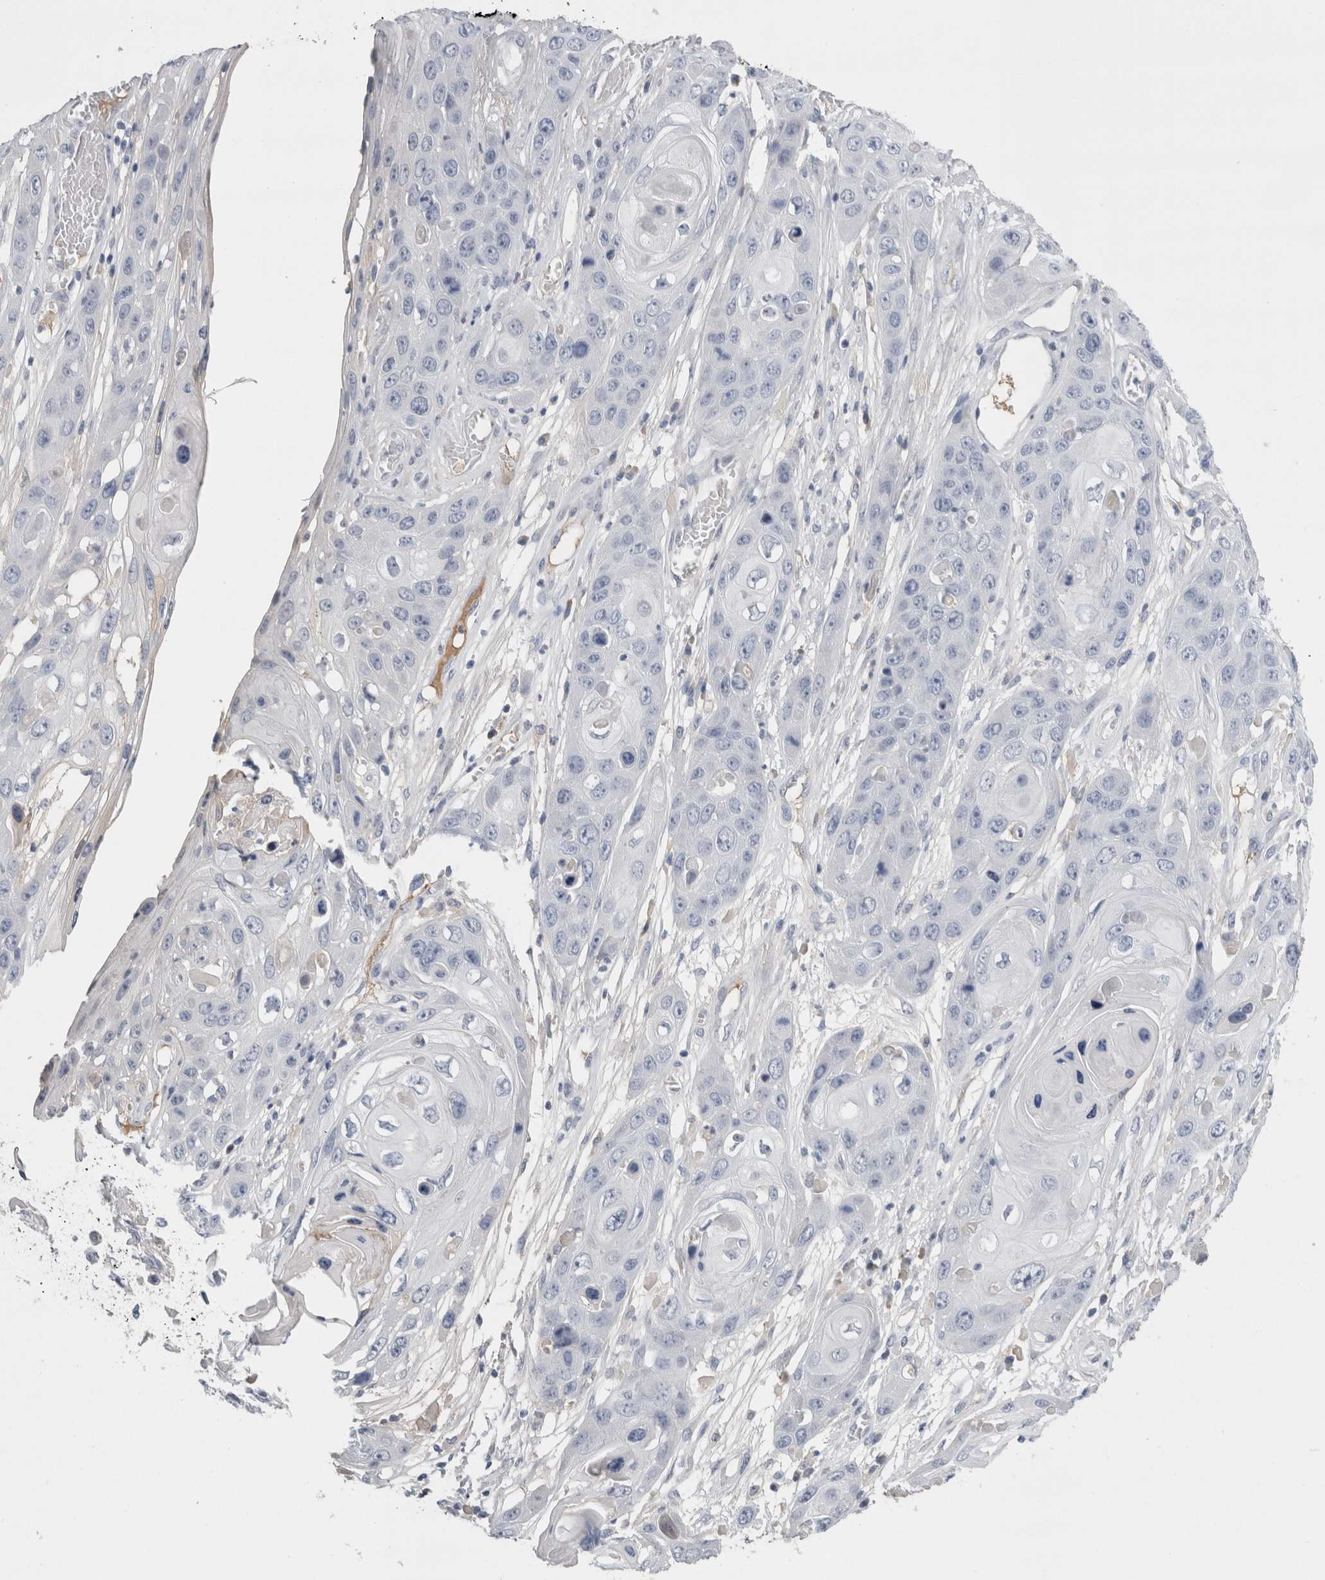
{"staining": {"intensity": "negative", "quantity": "none", "location": "none"}, "tissue": "skin cancer", "cell_type": "Tumor cells", "image_type": "cancer", "snomed": [{"axis": "morphology", "description": "Squamous cell carcinoma, NOS"}, {"axis": "topography", "description": "Skin"}], "caption": "Immunohistochemical staining of human skin squamous cell carcinoma exhibits no significant expression in tumor cells.", "gene": "REG1A", "patient": {"sex": "male", "age": 55}}